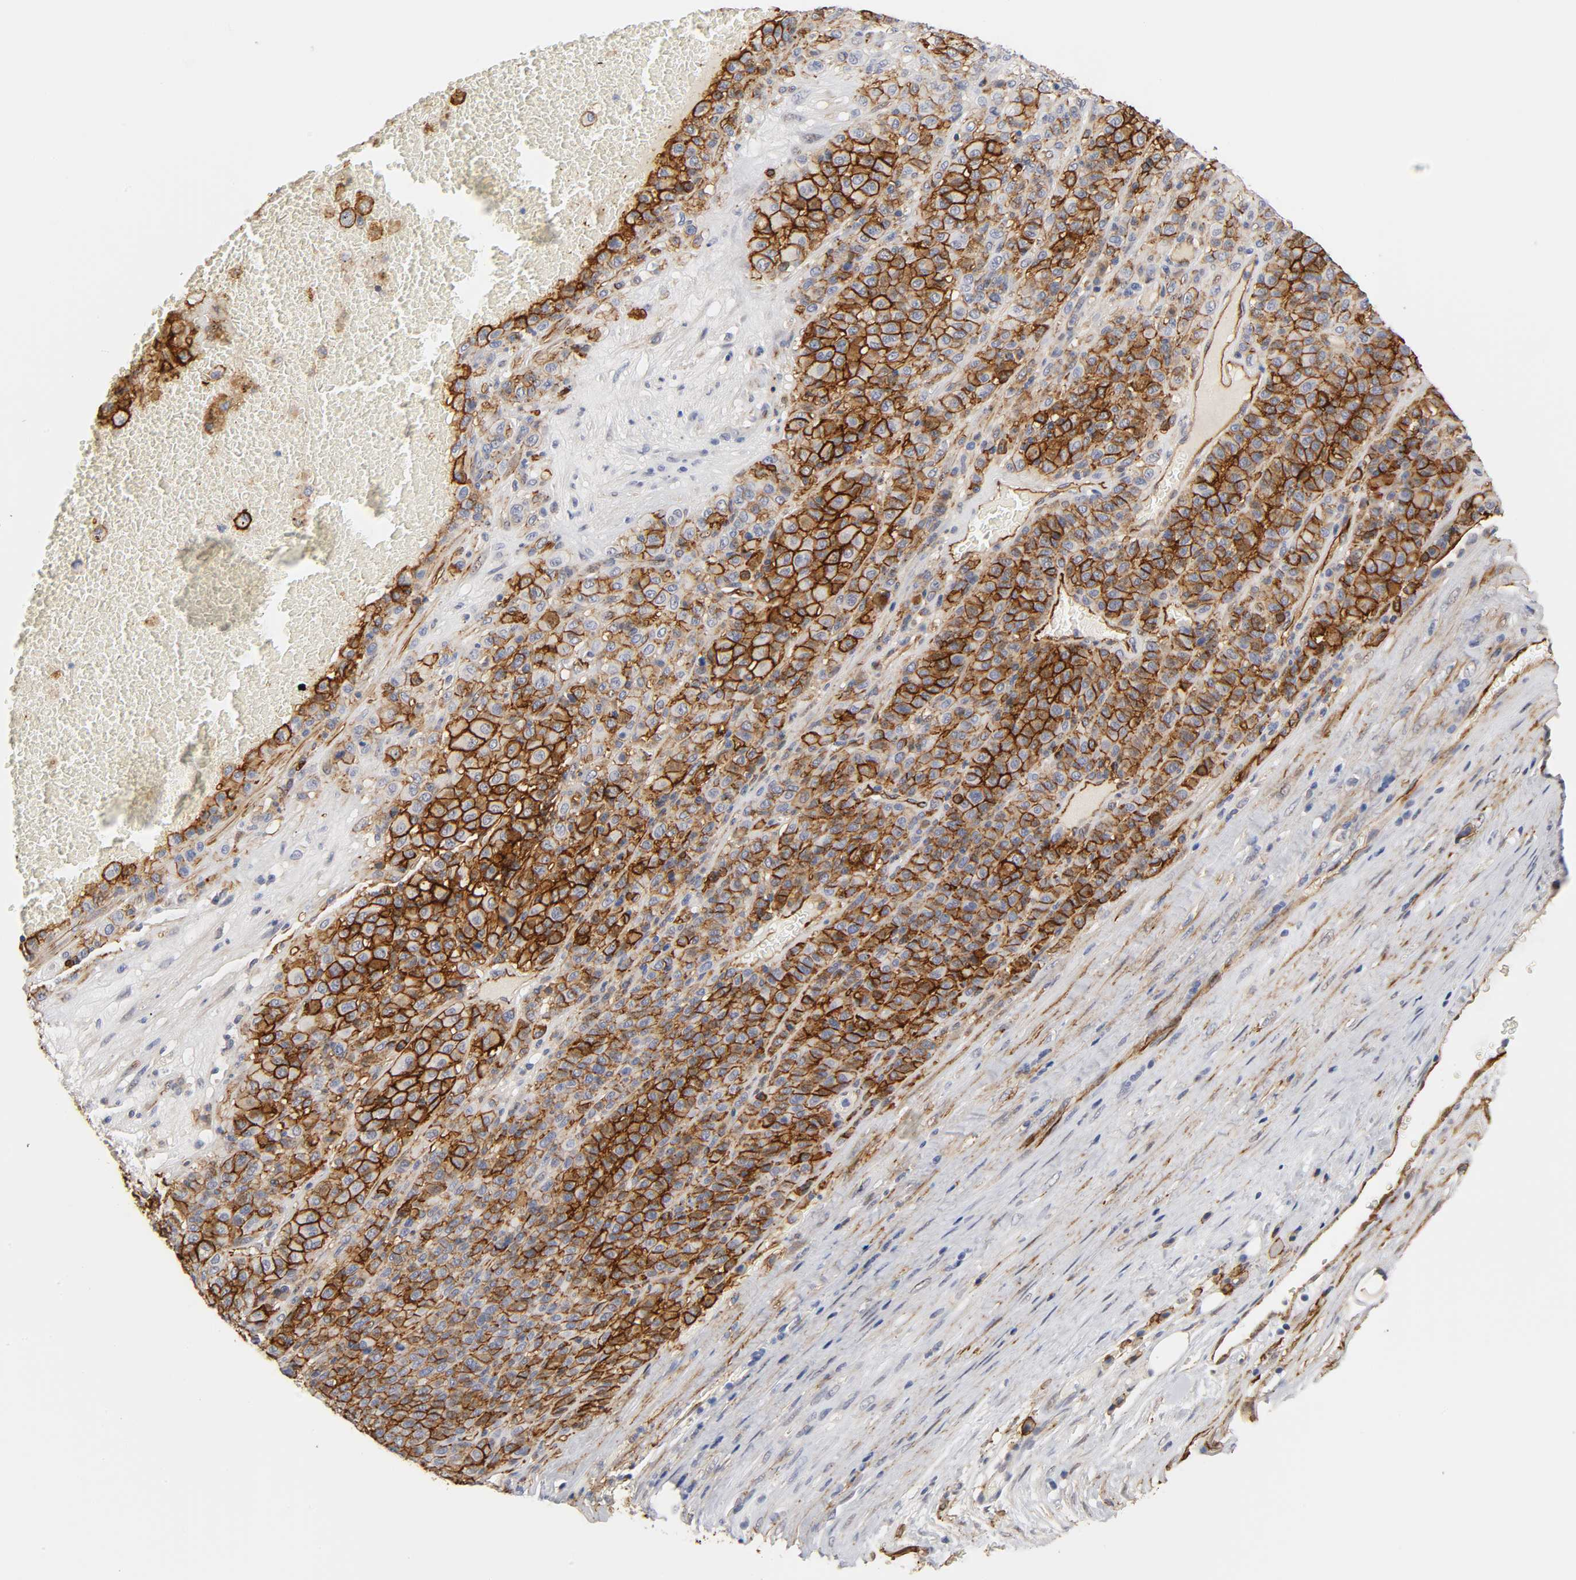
{"staining": {"intensity": "strong", "quantity": ">75%", "location": "cytoplasmic/membranous"}, "tissue": "melanoma", "cell_type": "Tumor cells", "image_type": "cancer", "snomed": [{"axis": "morphology", "description": "Malignant melanoma, Metastatic site"}, {"axis": "topography", "description": "Pancreas"}], "caption": "Immunohistochemistry micrograph of human malignant melanoma (metastatic site) stained for a protein (brown), which reveals high levels of strong cytoplasmic/membranous staining in approximately >75% of tumor cells.", "gene": "ICAM1", "patient": {"sex": "female", "age": 30}}